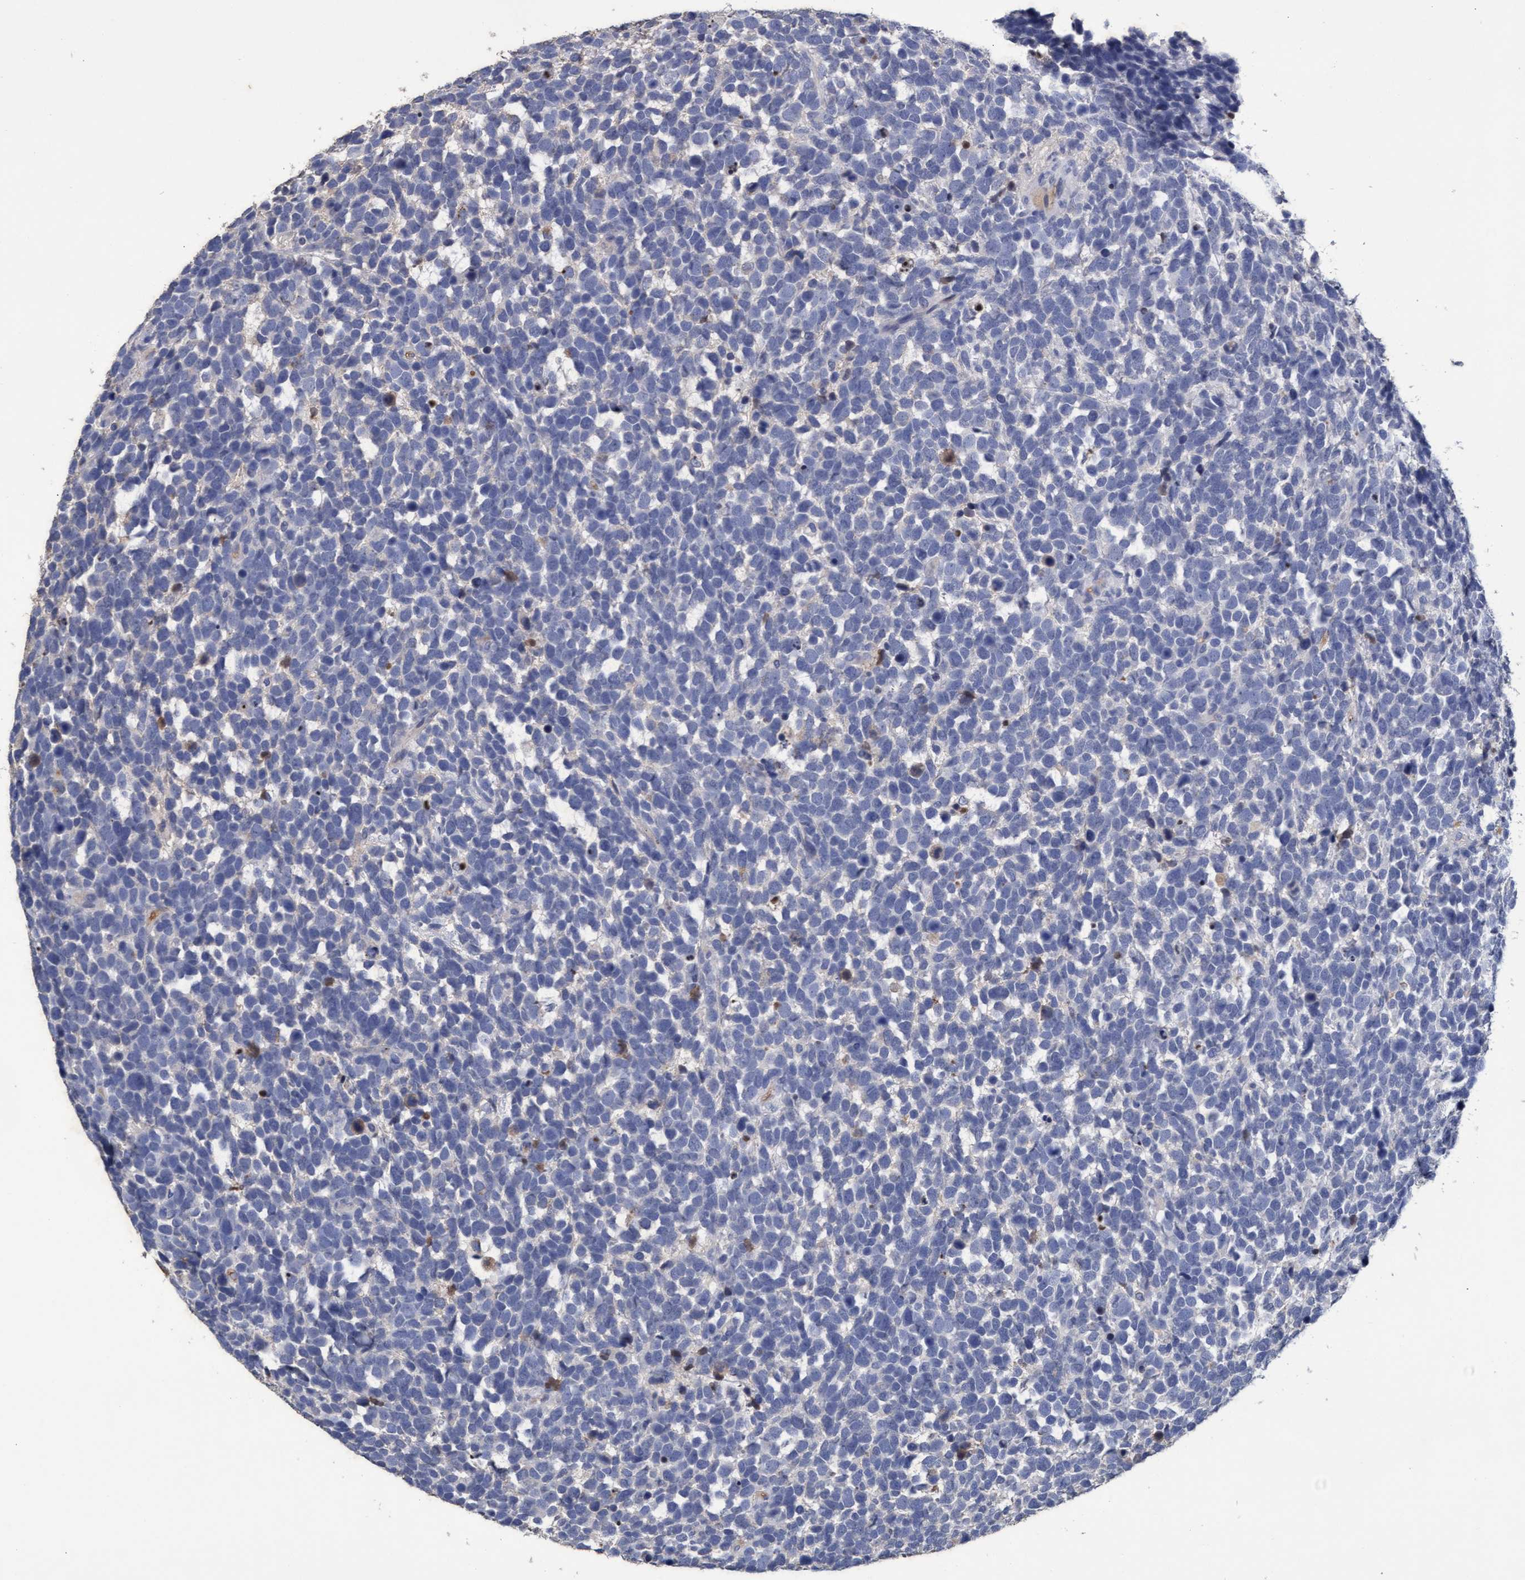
{"staining": {"intensity": "negative", "quantity": "none", "location": "none"}, "tissue": "urothelial cancer", "cell_type": "Tumor cells", "image_type": "cancer", "snomed": [{"axis": "morphology", "description": "Urothelial carcinoma, High grade"}, {"axis": "topography", "description": "Urinary bladder"}], "caption": "This is an immunohistochemistry (IHC) image of urothelial cancer. There is no positivity in tumor cells.", "gene": "GPR39", "patient": {"sex": "female", "age": 82}}